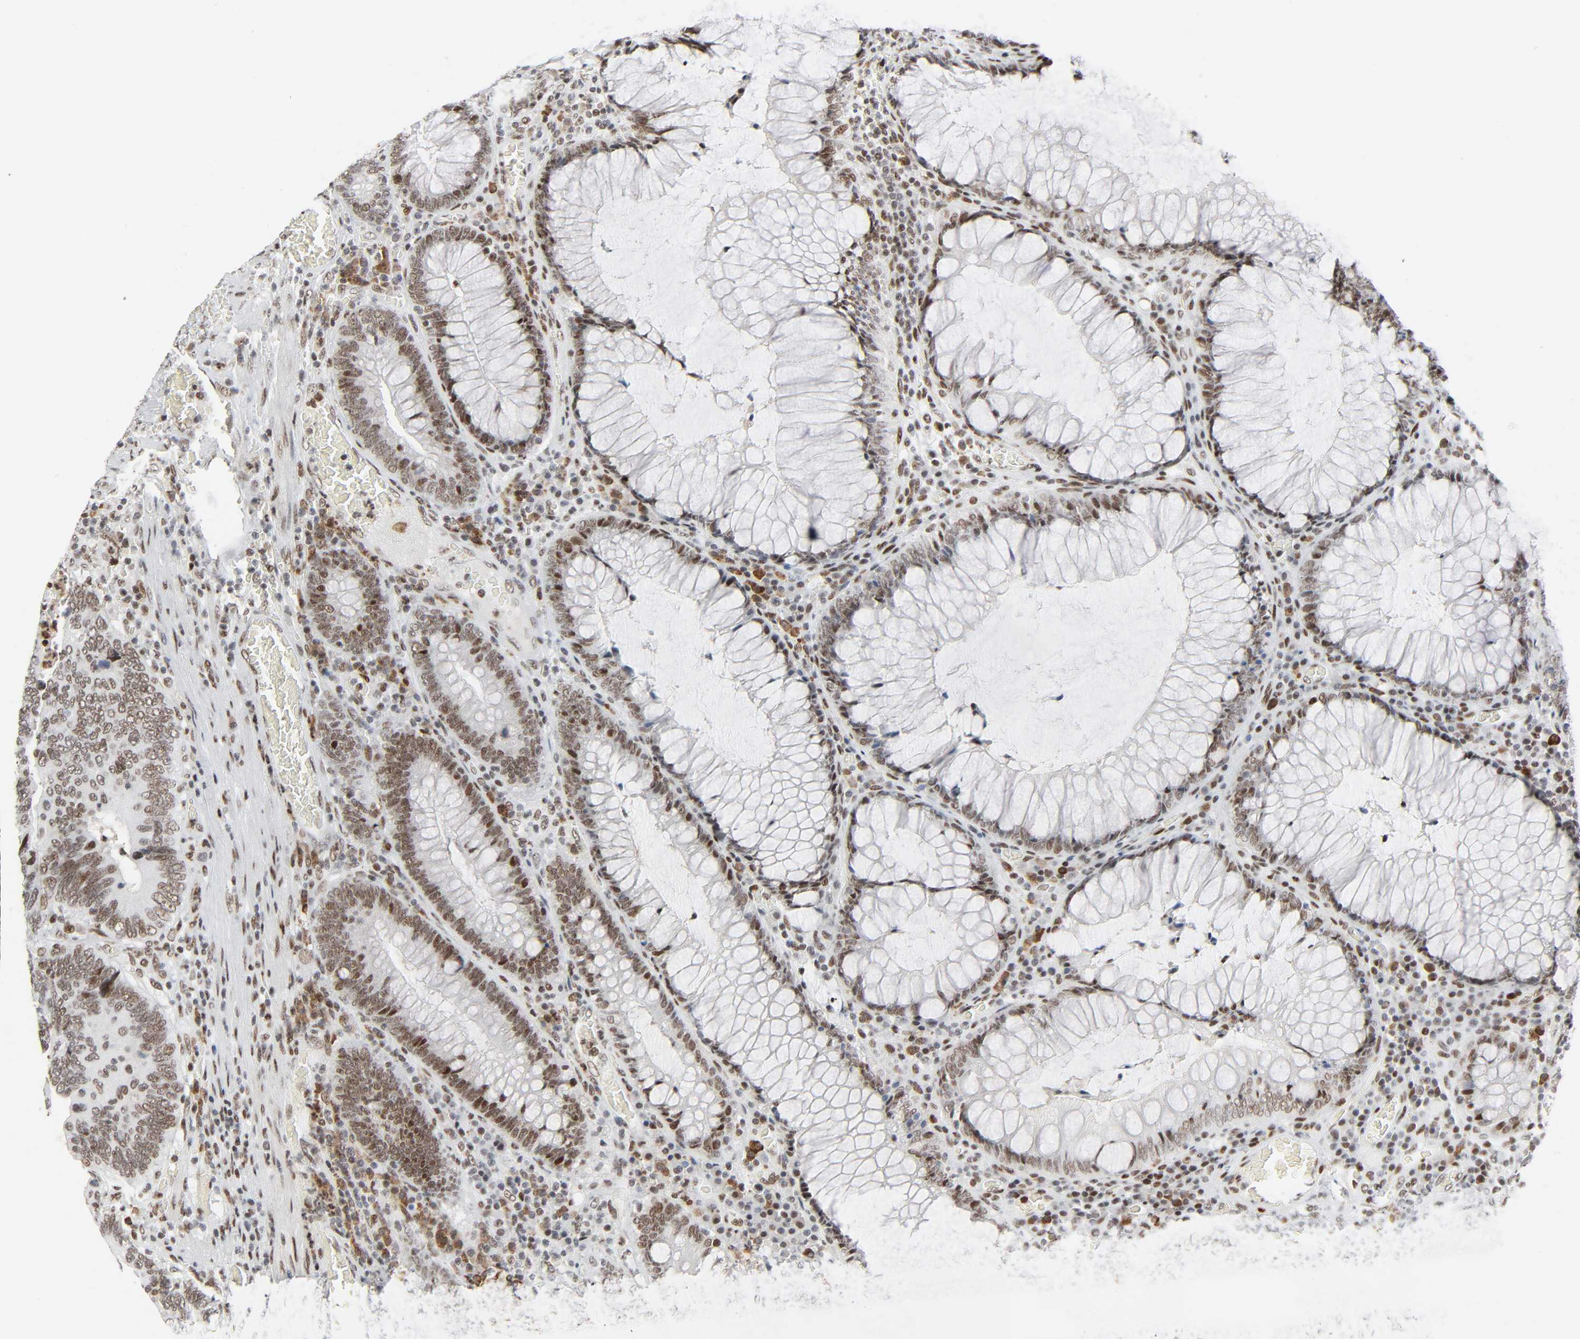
{"staining": {"intensity": "moderate", "quantity": ">75%", "location": "nuclear"}, "tissue": "colorectal cancer", "cell_type": "Tumor cells", "image_type": "cancer", "snomed": [{"axis": "morphology", "description": "Adenocarcinoma, NOS"}, {"axis": "topography", "description": "Colon"}], "caption": "Approximately >75% of tumor cells in human colorectal cancer (adenocarcinoma) display moderate nuclear protein positivity as visualized by brown immunohistochemical staining.", "gene": "CREBBP", "patient": {"sex": "male", "age": 72}}